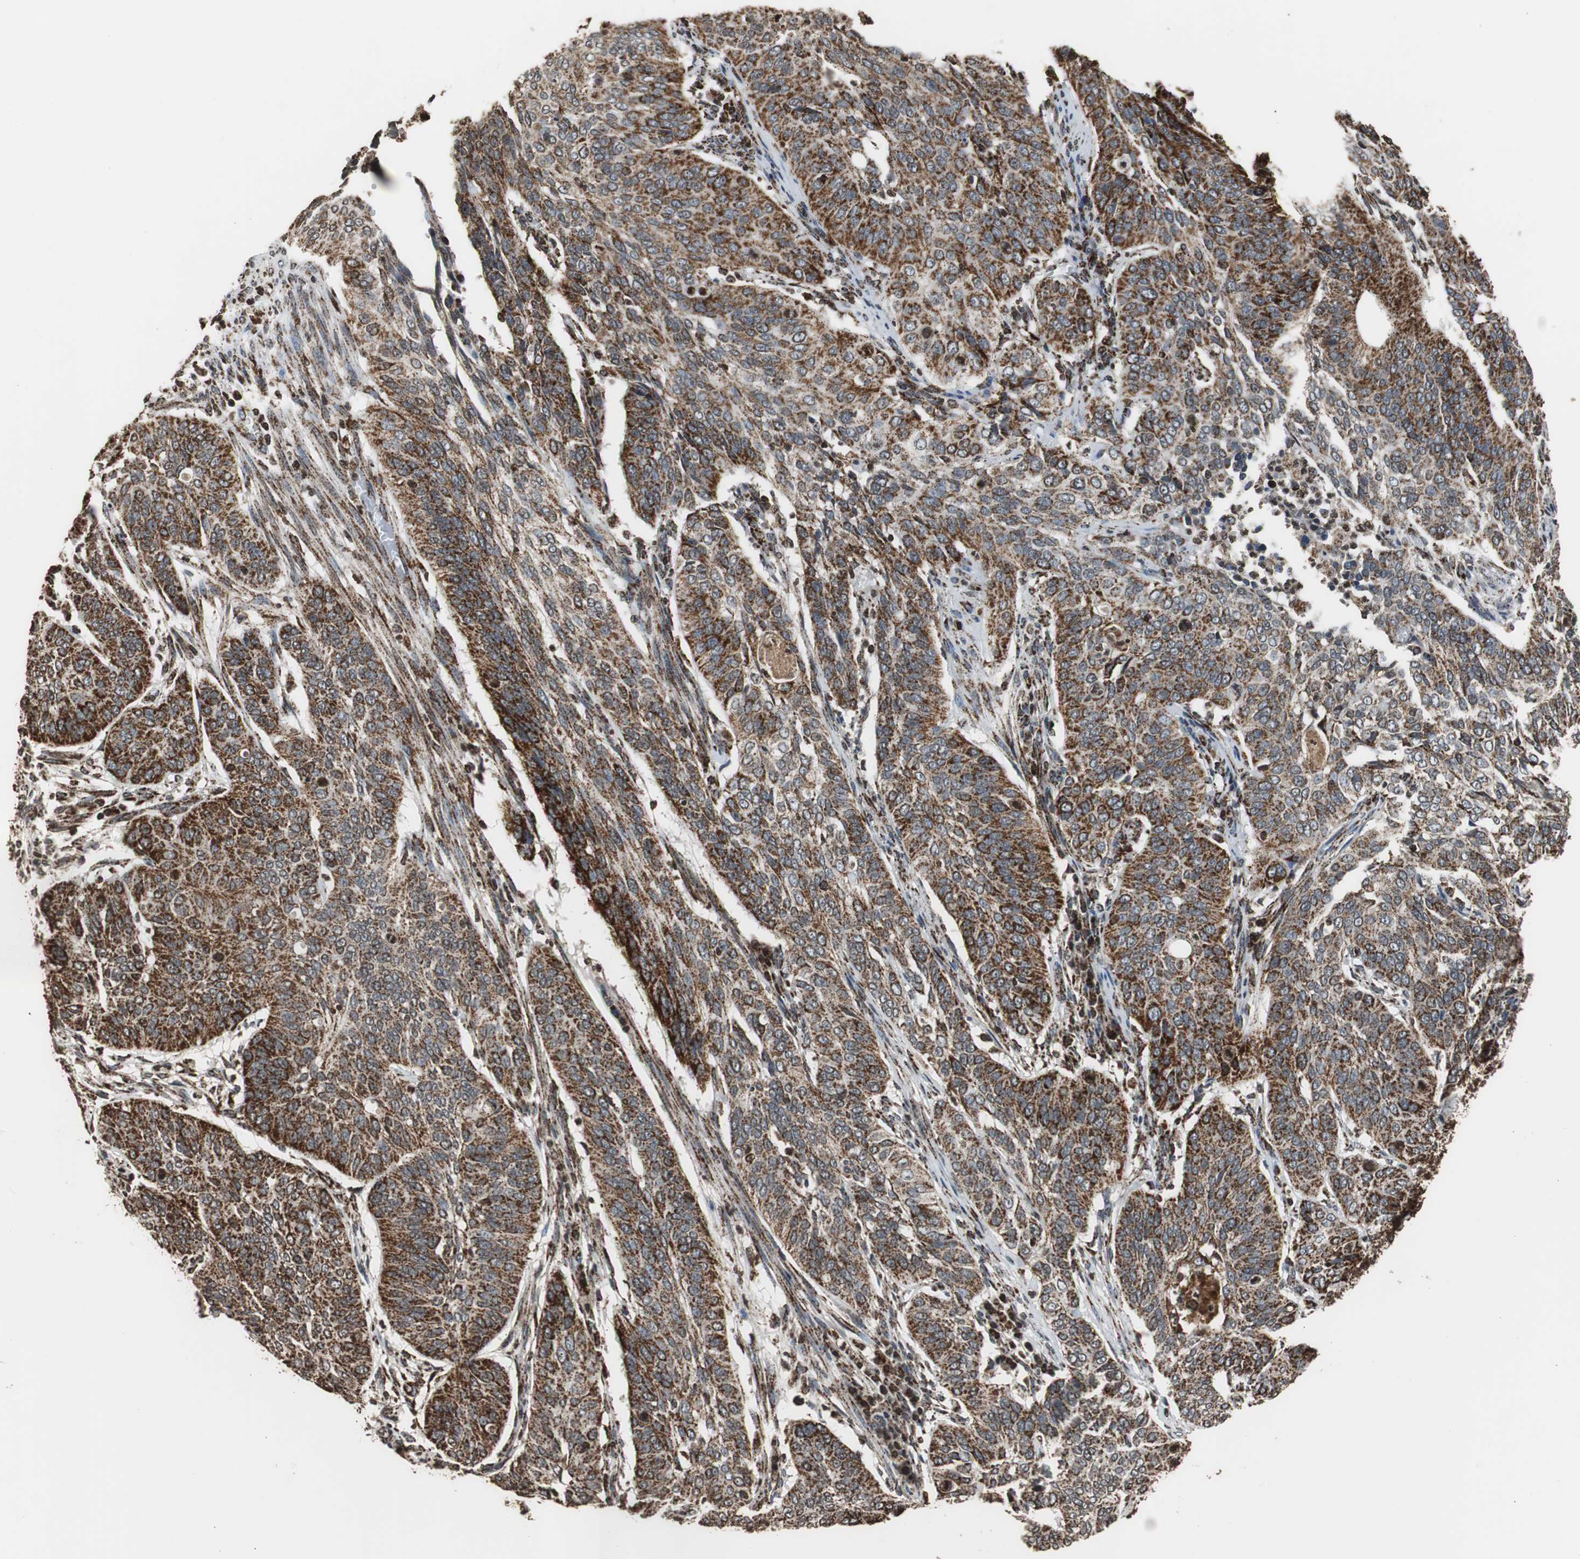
{"staining": {"intensity": "strong", "quantity": ">75%", "location": "cytoplasmic/membranous"}, "tissue": "cervical cancer", "cell_type": "Tumor cells", "image_type": "cancer", "snomed": [{"axis": "morphology", "description": "Squamous cell carcinoma, NOS"}, {"axis": "topography", "description": "Cervix"}], "caption": "Brown immunohistochemical staining in cervical squamous cell carcinoma shows strong cytoplasmic/membranous expression in approximately >75% of tumor cells.", "gene": "HSPA9", "patient": {"sex": "female", "age": 39}}